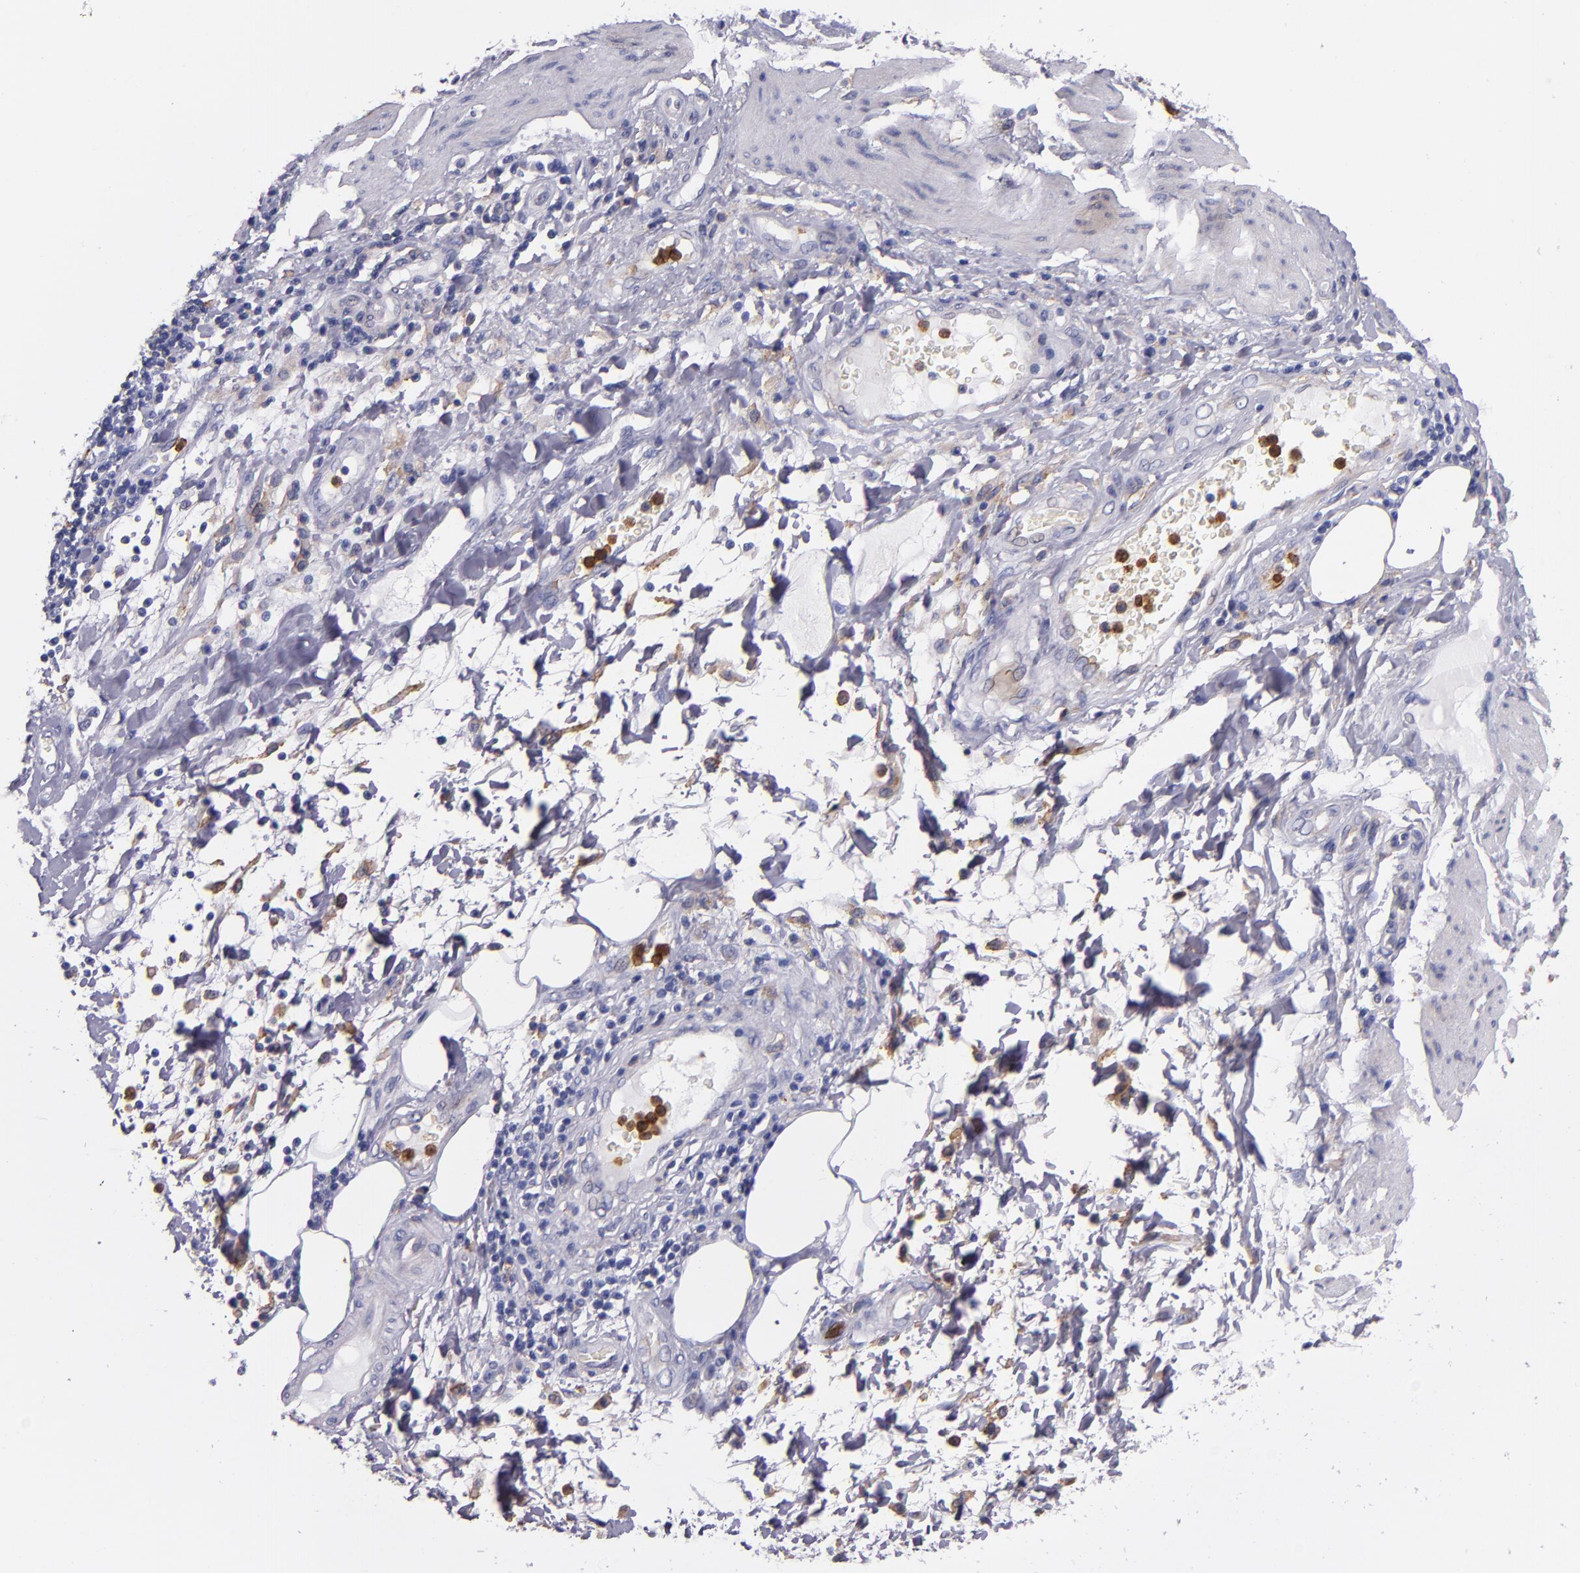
{"staining": {"intensity": "negative", "quantity": "none", "location": "none"}, "tissue": "stomach cancer", "cell_type": "Tumor cells", "image_type": "cancer", "snomed": [{"axis": "morphology", "description": "Adenocarcinoma, NOS"}, {"axis": "topography", "description": "Pancreas"}, {"axis": "topography", "description": "Stomach, upper"}], "caption": "High power microscopy image of an immunohistochemistry (IHC) photomicrograph of stomach cancer, revealing no significant staining in tumor cells.", "gene": "C5AR1", "patient": {"sex": "male", "age": 77}}